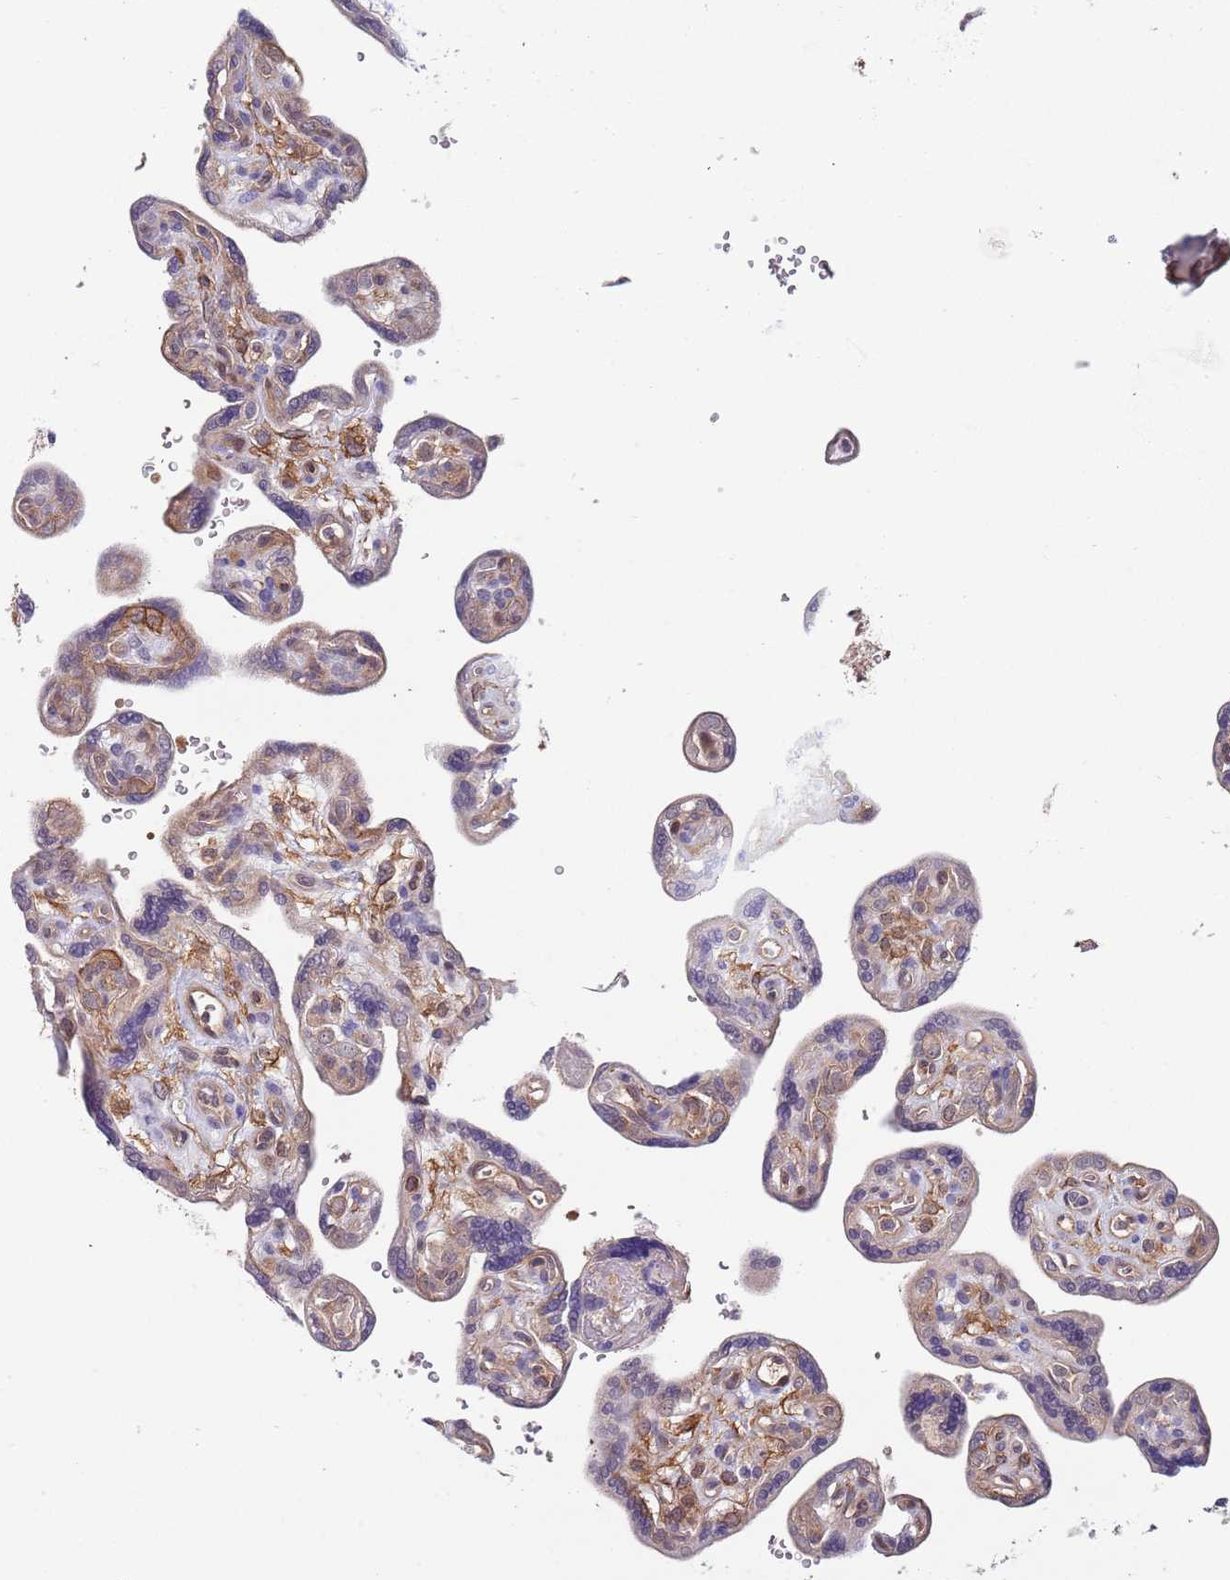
{"staining": {"intensity": "strong", "quantity": "25%-75%", "location": "cytoplasmic/membranous"}, "tissue": "placenta", "cell_type": "Trophoblastic cells", "image_type": "normal", "snomed": [{"axis": "morphology", "description": "Normal tissue, NOS"}, {"axis": "topography", "description": "Placenta"}], "caption": "Protein staining by immunohistochemistry demonstrates strong cytoplasmic/membranous expression in approximately 25%-75% of trophoblastic cells in normal placenta. Nuclei are stained in blue.", "gene": "GSDMD", "patient": {"sex": "female", "age": 39}}